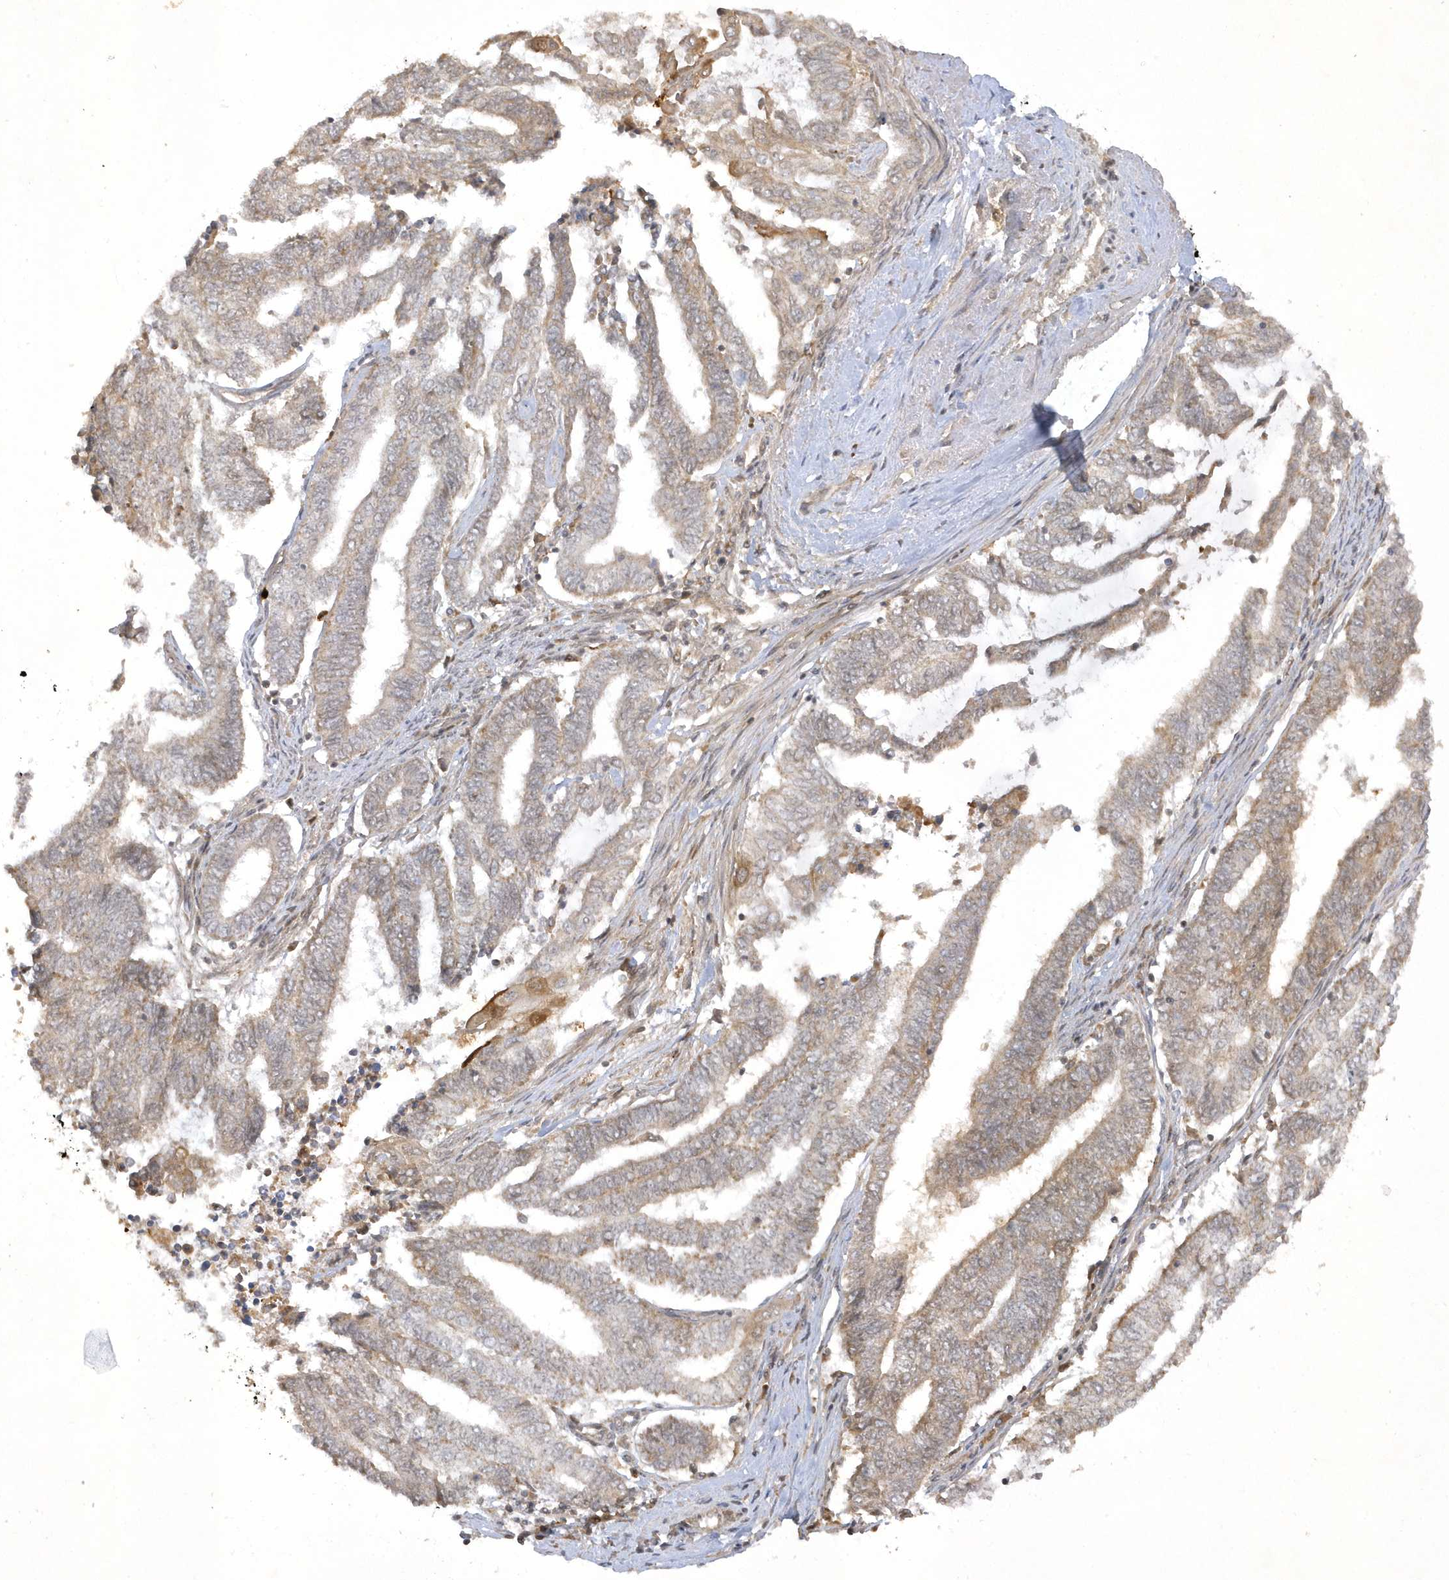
{"staining": {"intensity": "weak", "quantity": "<25%", "location": "cytoplasmic/membranous"}, "tissue": "endometrial cancer", "cell_type": "Tumor cells", "image_type": "cancer", "snomed": [{"axis": "morphology", "description": "Adenocarcinoma, NOS"}, {"axis": "topography", "description": "Uterus"}, {"axis": "topography", "description": "Endometrium"}], "caption": "Human endometrial cancer stained for a protein using IHC displays no positivity in tumor cells.", "gene": "ZNF213", "patient": {"sex": "female", "age": 70}}